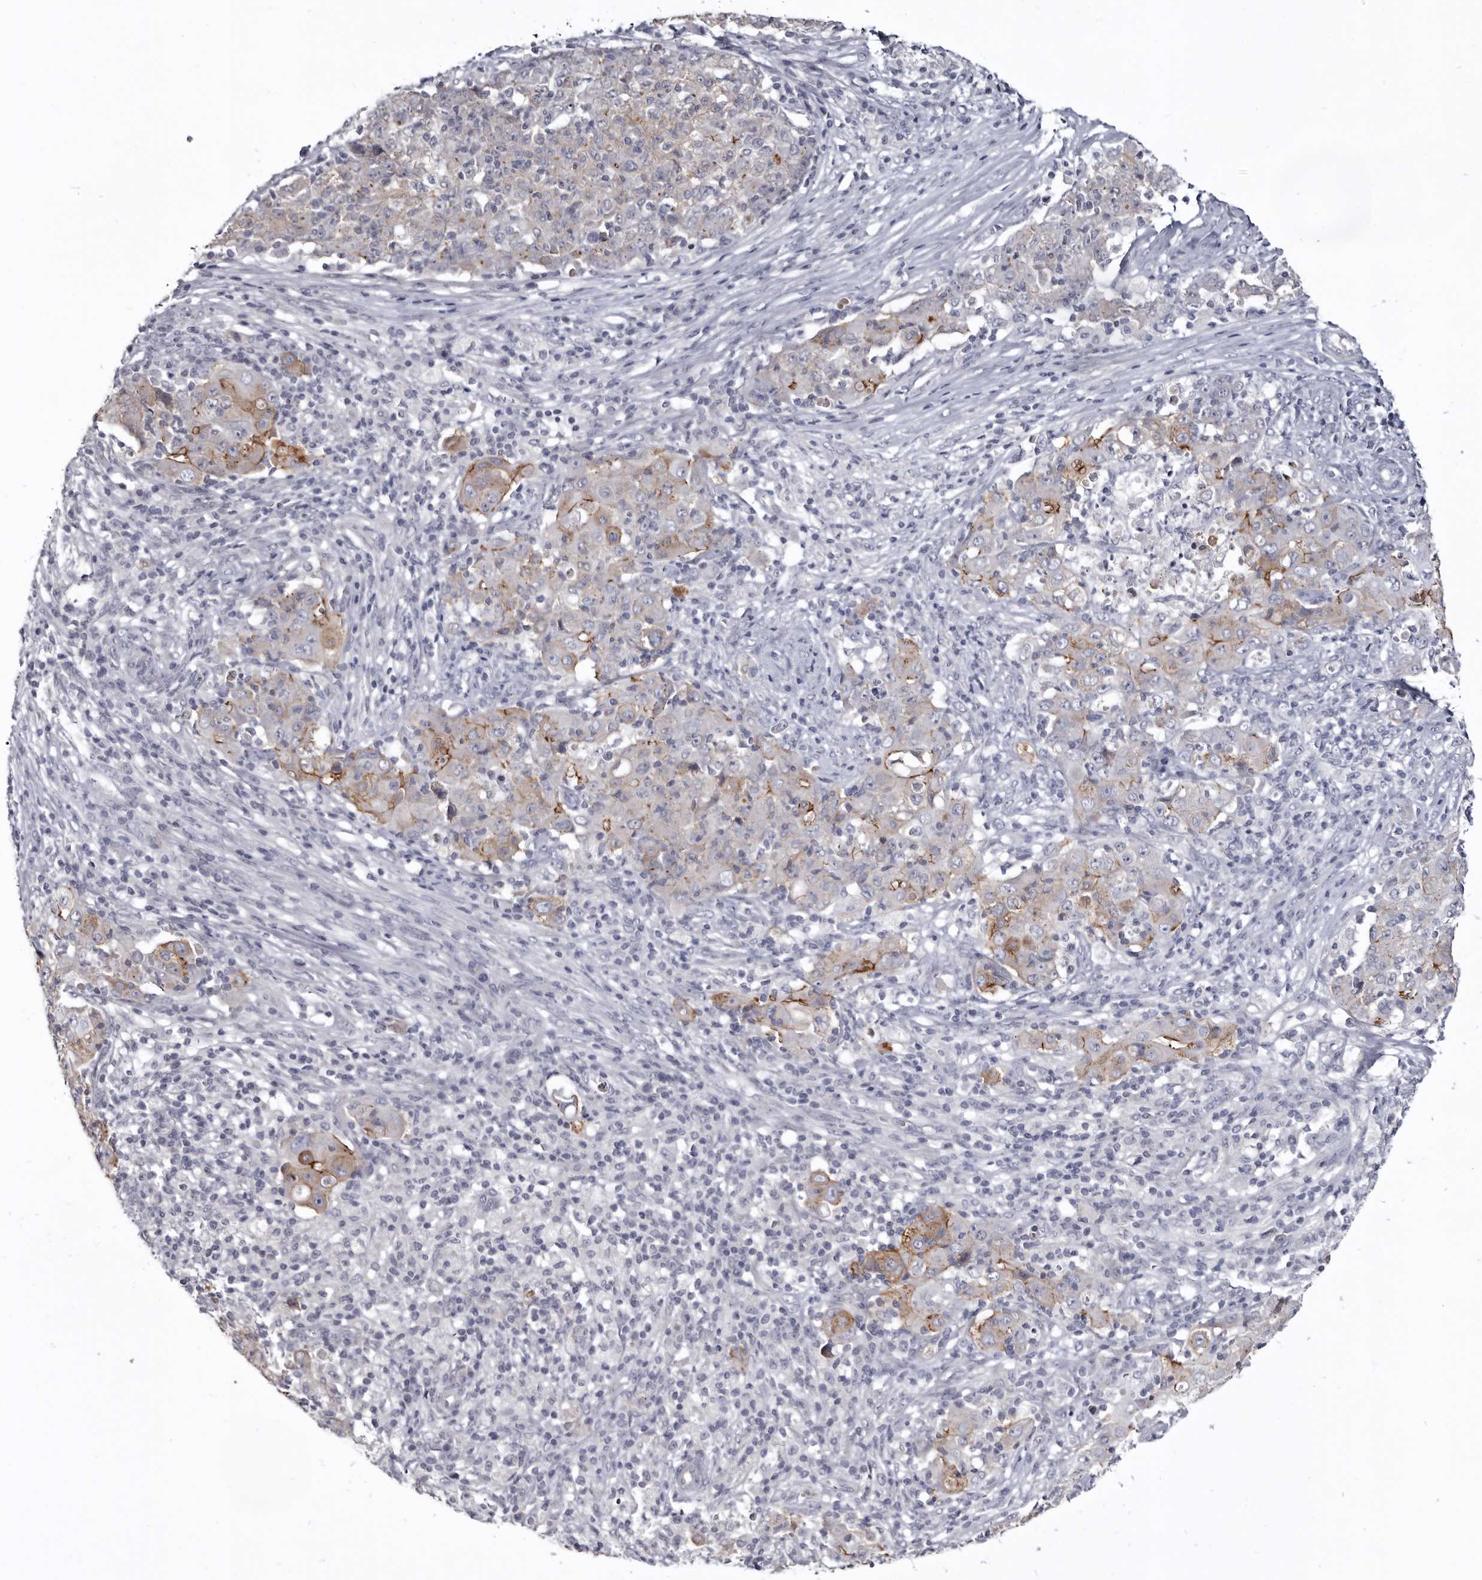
{"staining": {"intensity": "moderate", "quantity": "<25%", "location": "cytoplasmic/membranous"}, "tissue": "ovarian cancer", "cell_type": "Tumor cells", "image_type": "cancer", "snomed": [{"axis": "morphology", "description": "Carcinoma, endometroid"}, {"axis": "topography", "description": "Ovary"}], "caption": "DAB immunohistochemical staining of ovarian cancer shows moderate cytoplasmic/membranous protein staining in about <25% of tumor cells.", "gene": "CGN", "patient": {"sex": "female", "age": 42}}